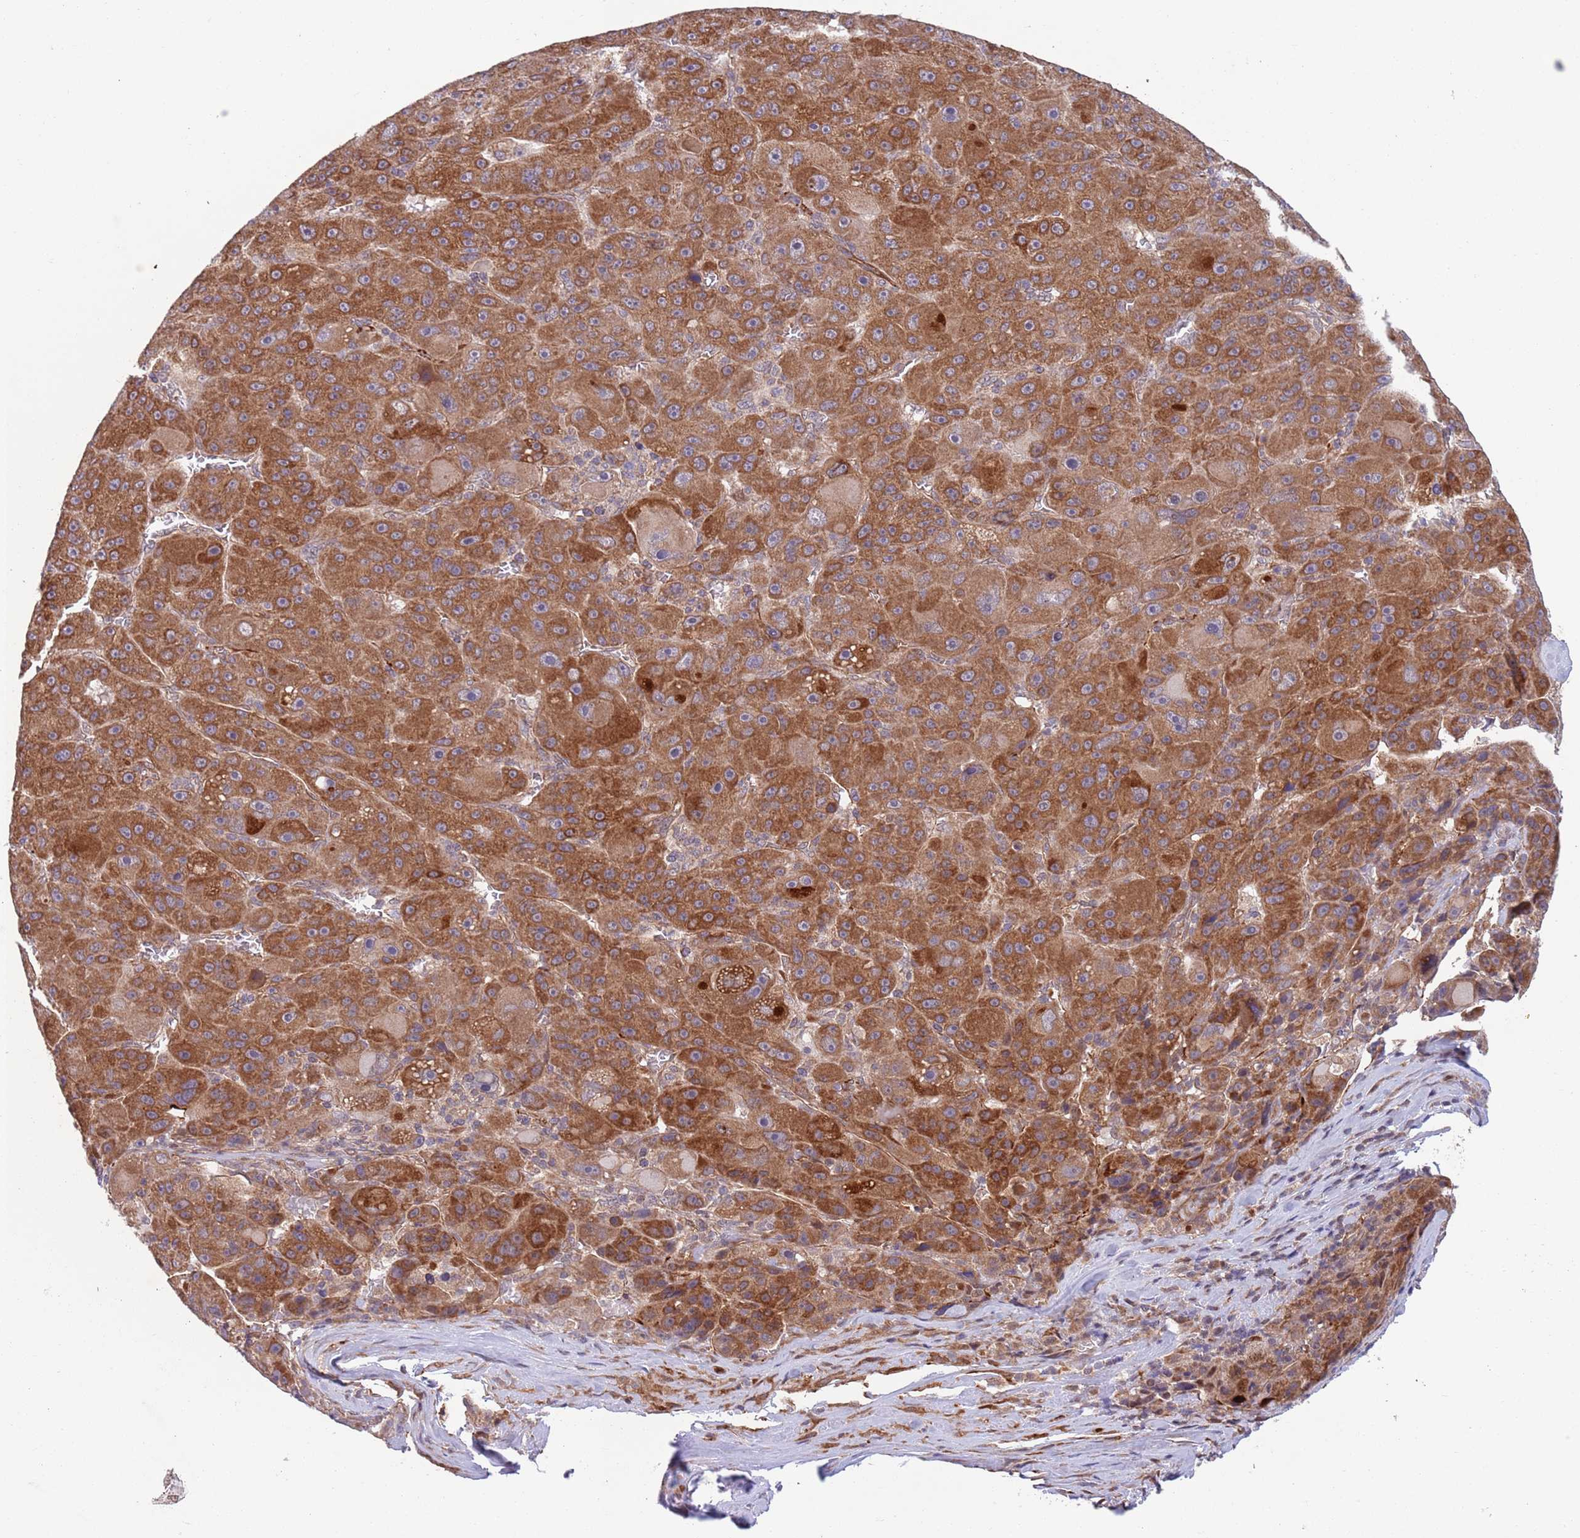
{"staining": {"intensity": "strong", "quantity": ">75%", "location": "cytoplasmic/membranous"}, "tissue": "liver cancer", "cell_type": "Tumor cells", "image_type": "cancer", "snomed": [{"axis": "morphology", "description": "Carcinoma, Hepatocellular, NOS"}, {"axis": "topography", "description": "Liver"}], "caption": "Immunohistochemical staining of human liver cancer (hepatocellular carcinoma) reveals high levels of strong cytoplasmic/membranous protein expression in approximately >75% of tumor cells. (Brightfield microscopy of DAB IHC at high magnification).", "gene": "CHD9", "patient": {"sex": "male", "age": 76}}